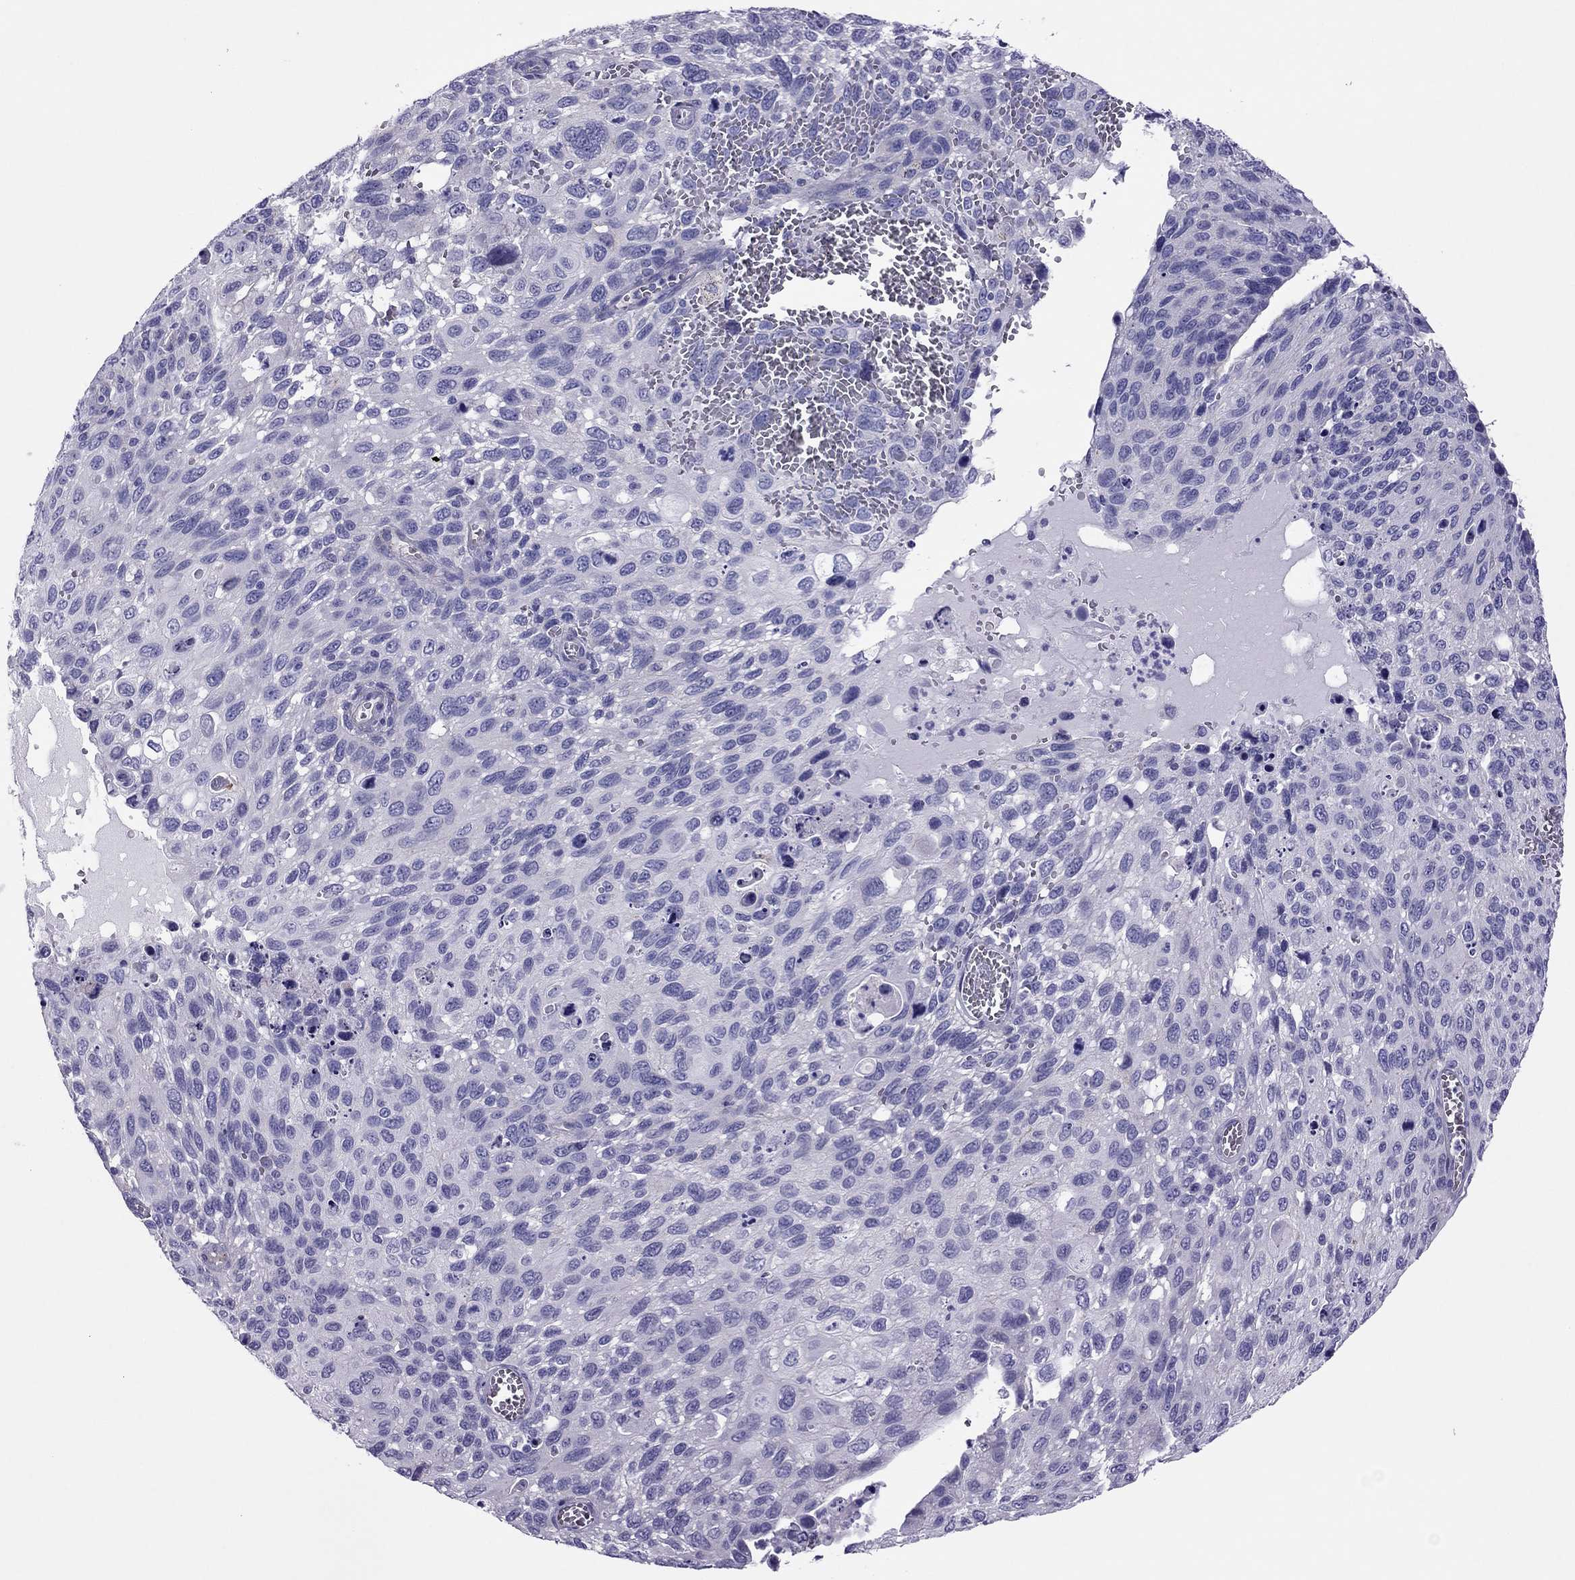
{"staining": {"intensity": "negative", "quantity": "none", "location": "none"}, "tissue": "cervical cancer", "cell_type": "Tumor cells", "image_type": "cancer", "snomed": [{"axis": "morphology", "description": "Squamous cell carcinoma, NOS"}, {"axis": "topography", "description": "Cervix"}], "caption": "This is a image of IHC staining of cervical cancer, which shows no staining in tumor cells.", "gene": "MYL11", "patient": {"sex": "female", "age": 70}}